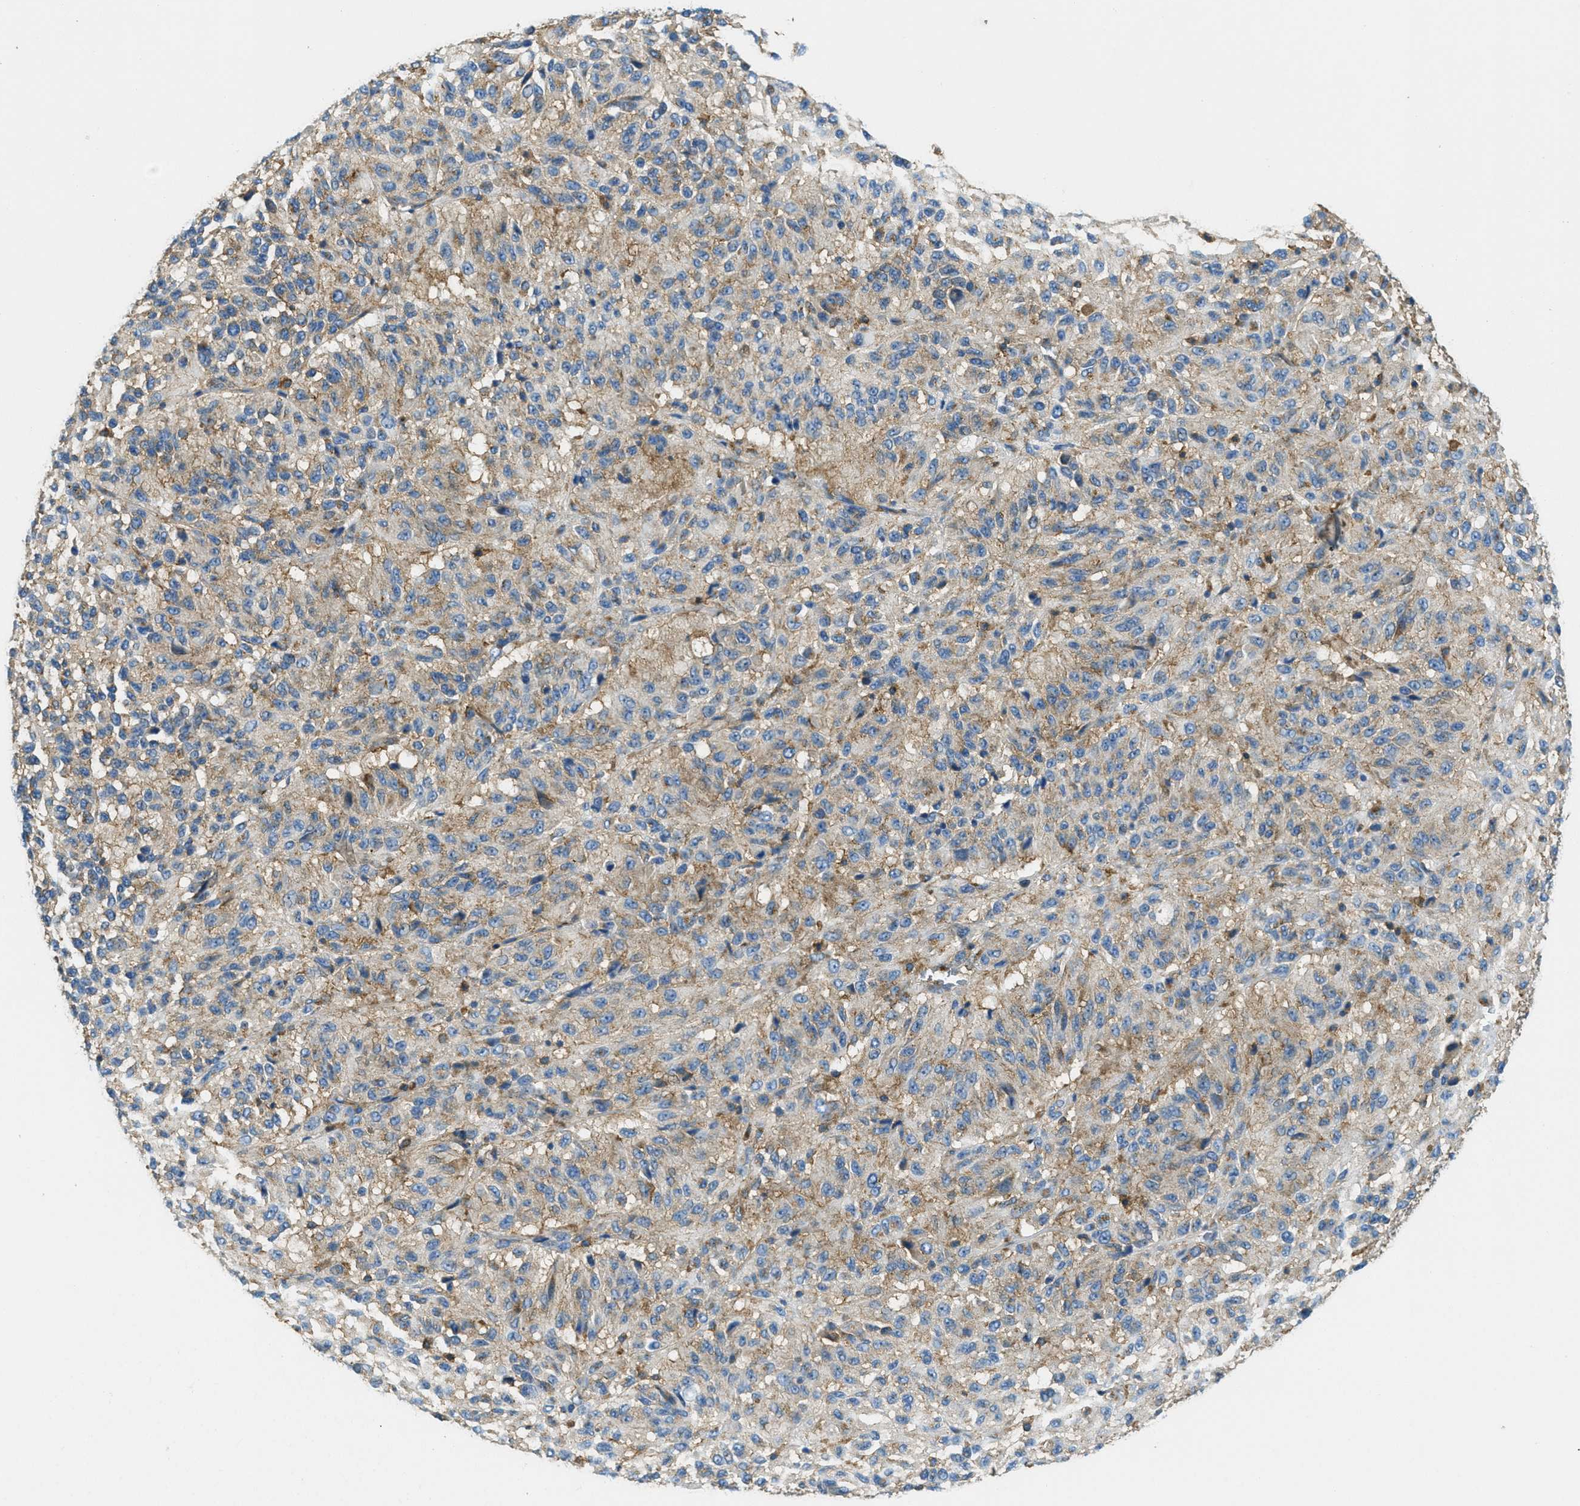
{"staining": {"intensity": "moderate", "quantity": ">75%", "location": "cytoplasmic/membranous"}, "tissue": "melanoma", "cell_type": "Tumor cells", "image_type": "cancer", "snomed": [{"axis": "morphology", "description": "Malignant melanoma, Metastatic site"}, {"axis": "topography", "description": "Lung"}], "caption": "Melanoma stained with IHC shows moderate cytoplasmic/membranous staining in about >75% of tumor cells.", "gene": "AP2B1", "patient": {"sex": "male", "age": 64}}